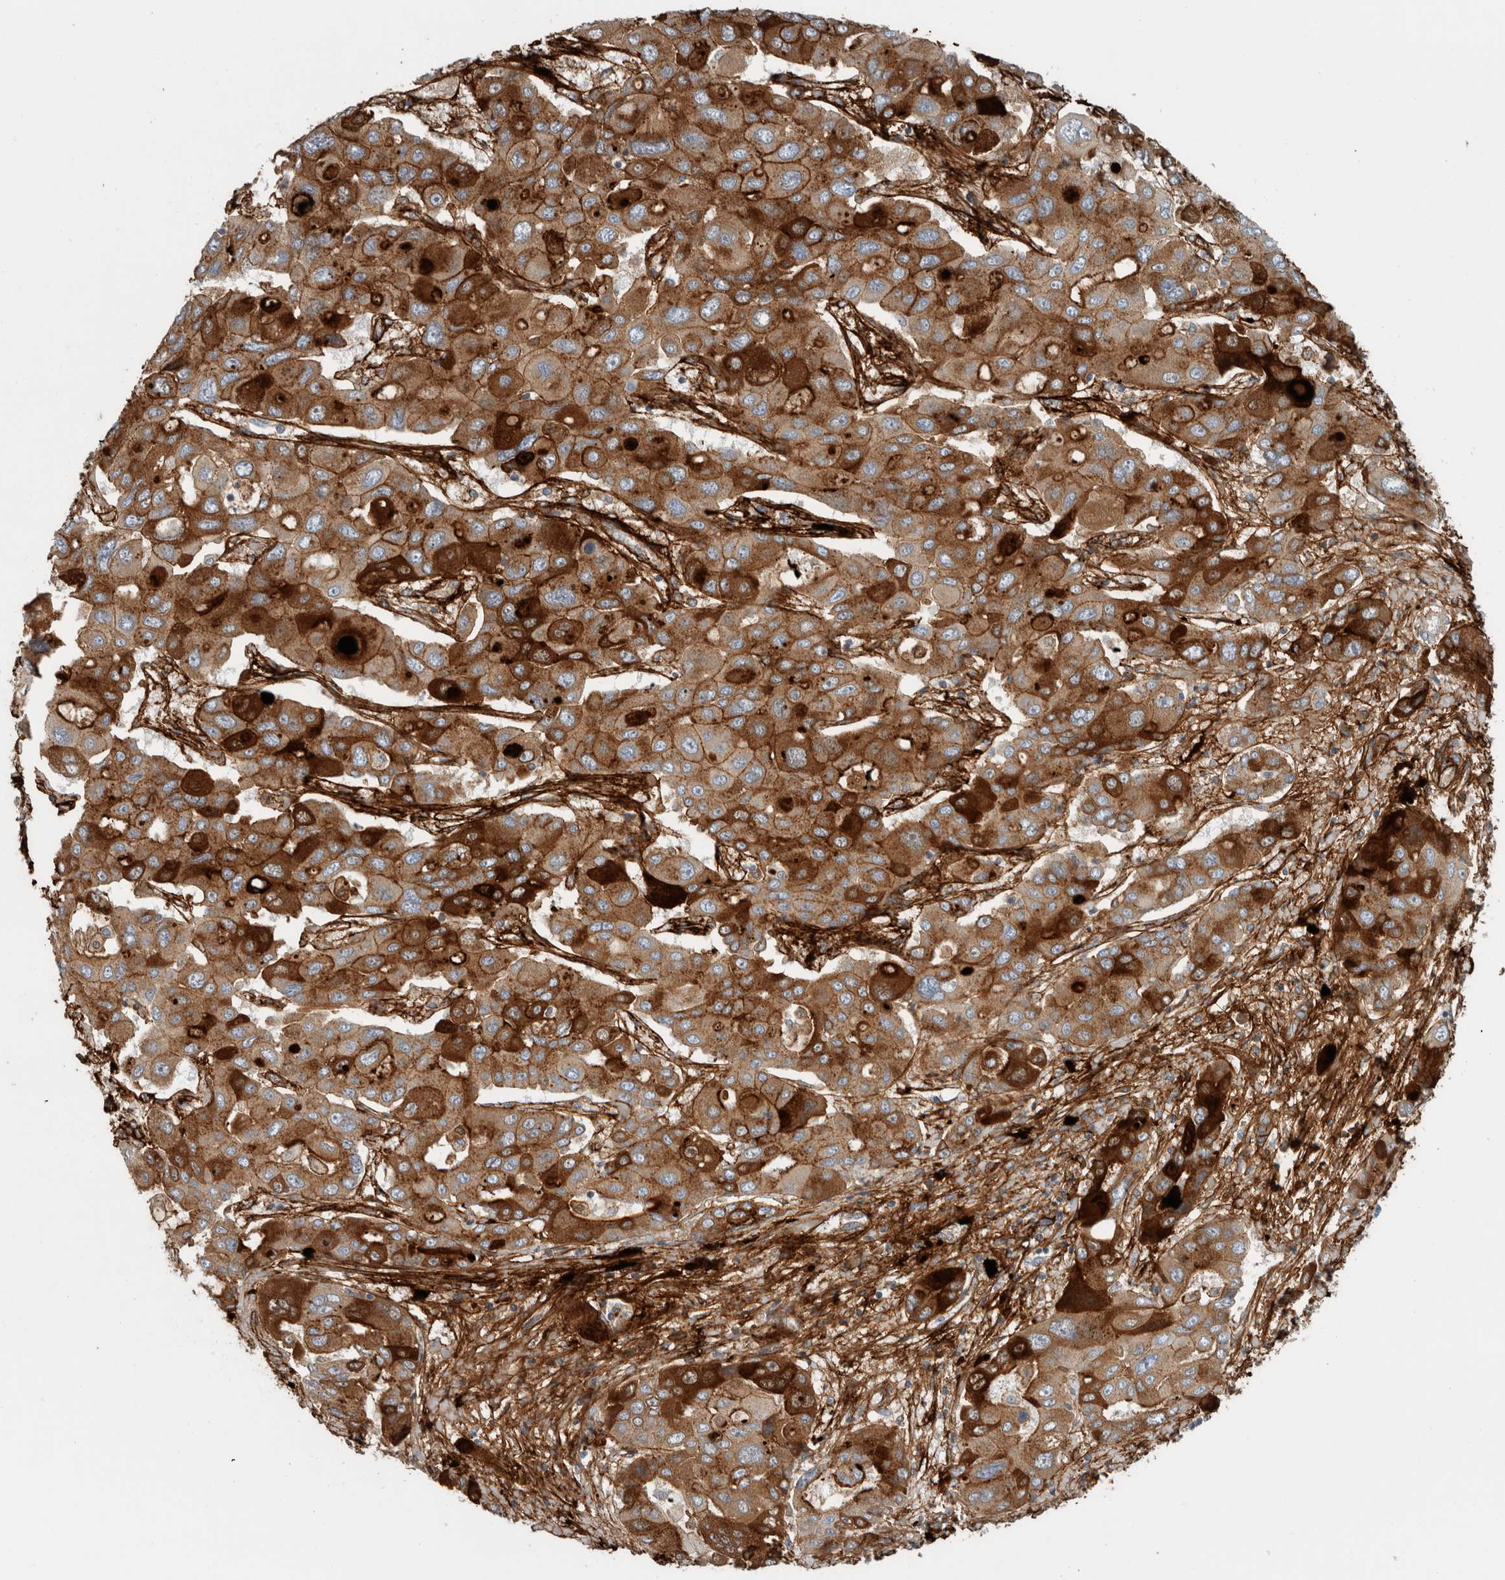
{"staining": {"intensity": "strong", "quantity": ">75%", "location": "cytoplasmic/membranous"}, "tissue": "liver cancer", "cell_type": "Tumor cells", "image_type": "cancer", "snomed": [{"axis": "morphology", "description": "Cholangiocarcinoma"}, {"axis": "topography", "description": "Liver"}], "caption": "A brown stain highlights strong cytoplasmic/membranous expression of a protein in liver cancer (cholangiocarcinoma) tumor cells.", "gene": "FN1", "patient": {"sex": "male", "age": 67}}